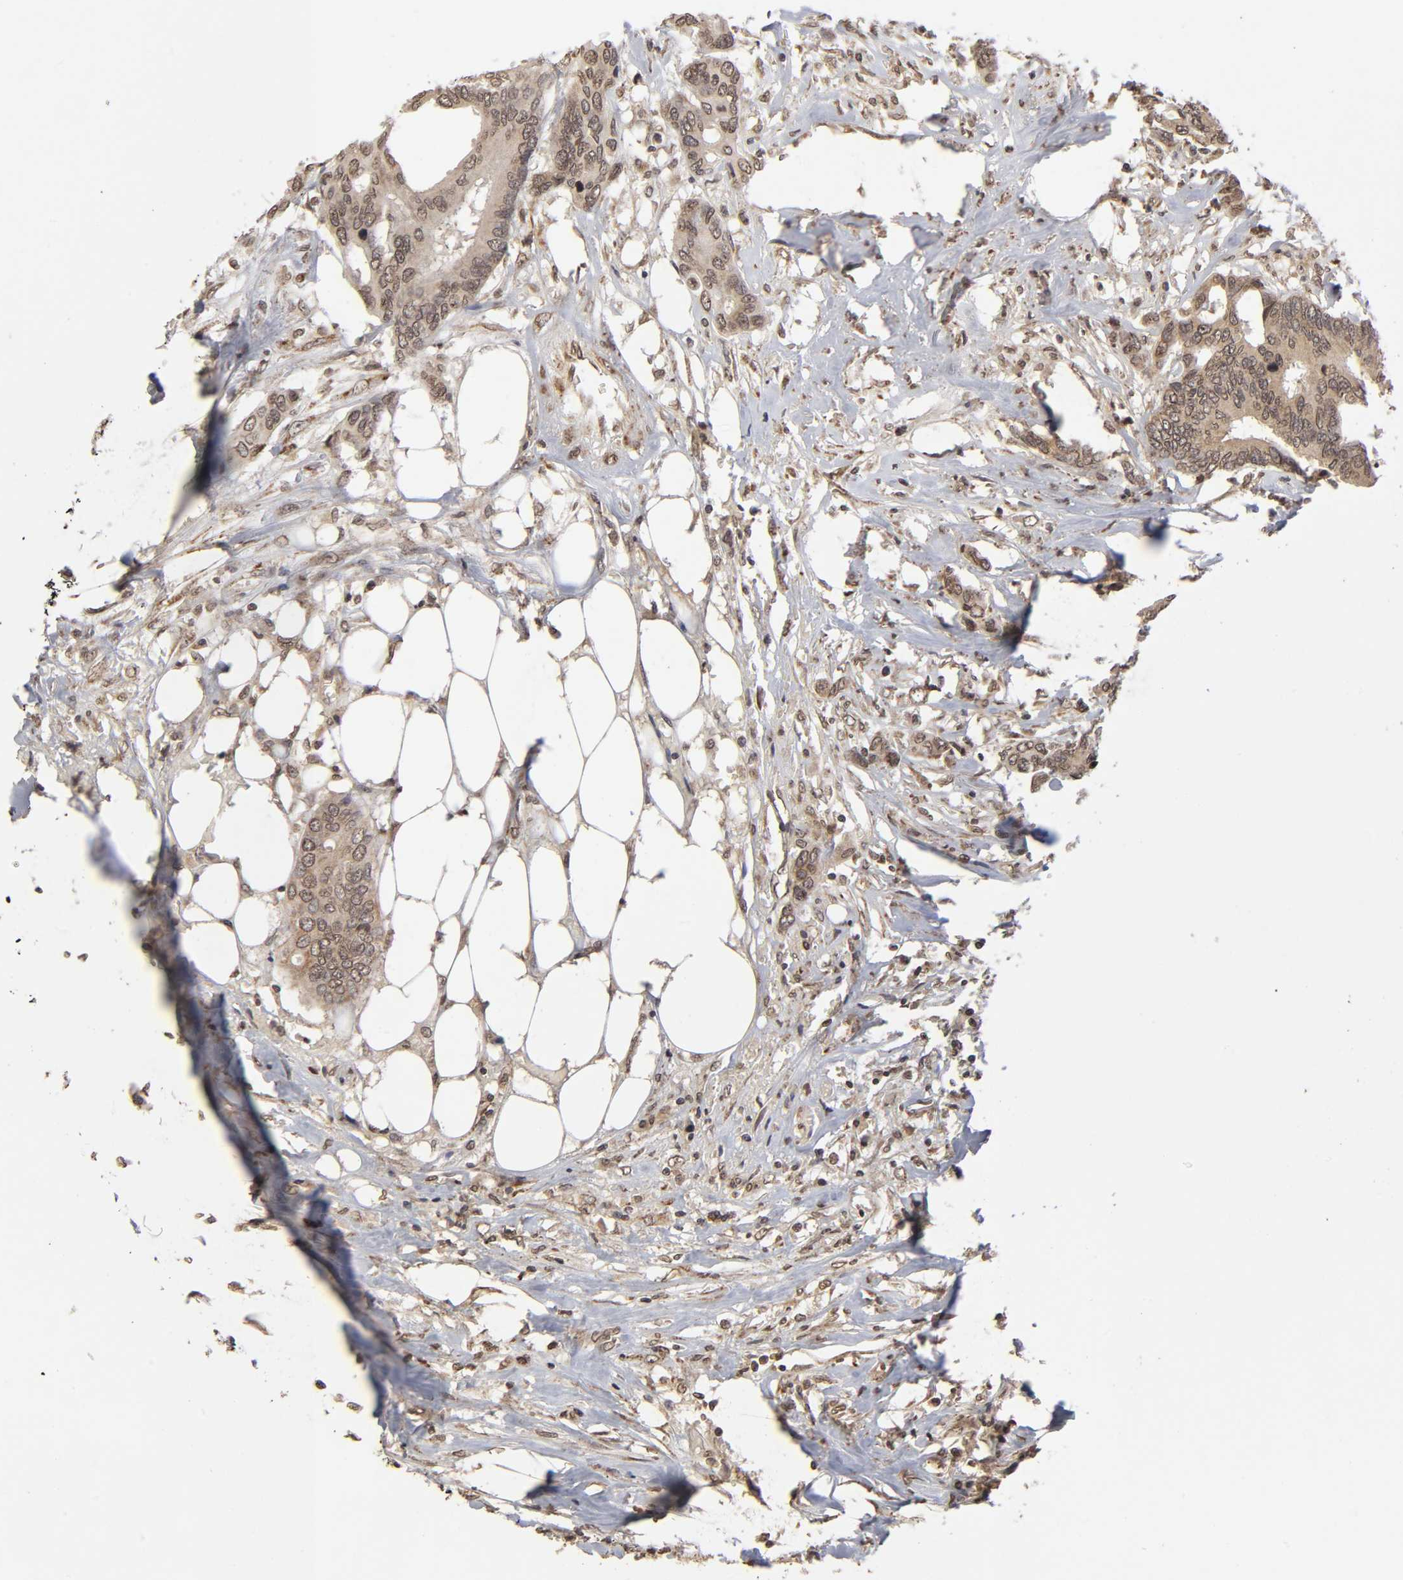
{"staining": {"intensity": "weak", "quantity": ">75%", "location": "cytoplasmic/membranous"}, "tissue": "colorectal cancer", "cell_type": "Tumor cells", "image_type": "cancer", "snomed": [{"axis": "morphology", "description": "Adenocarcinoma, NOS"}, {"axis": "topography", "description": "Rectum"}], "caption": "Weak cytoplasmic/membranous positivity for a protein is identified in about >75% of tumor cells of colorectal cancer using immunohistochemistry.", "gene": "MLLT6", "patient": {"sex": "male", "age": 55}}